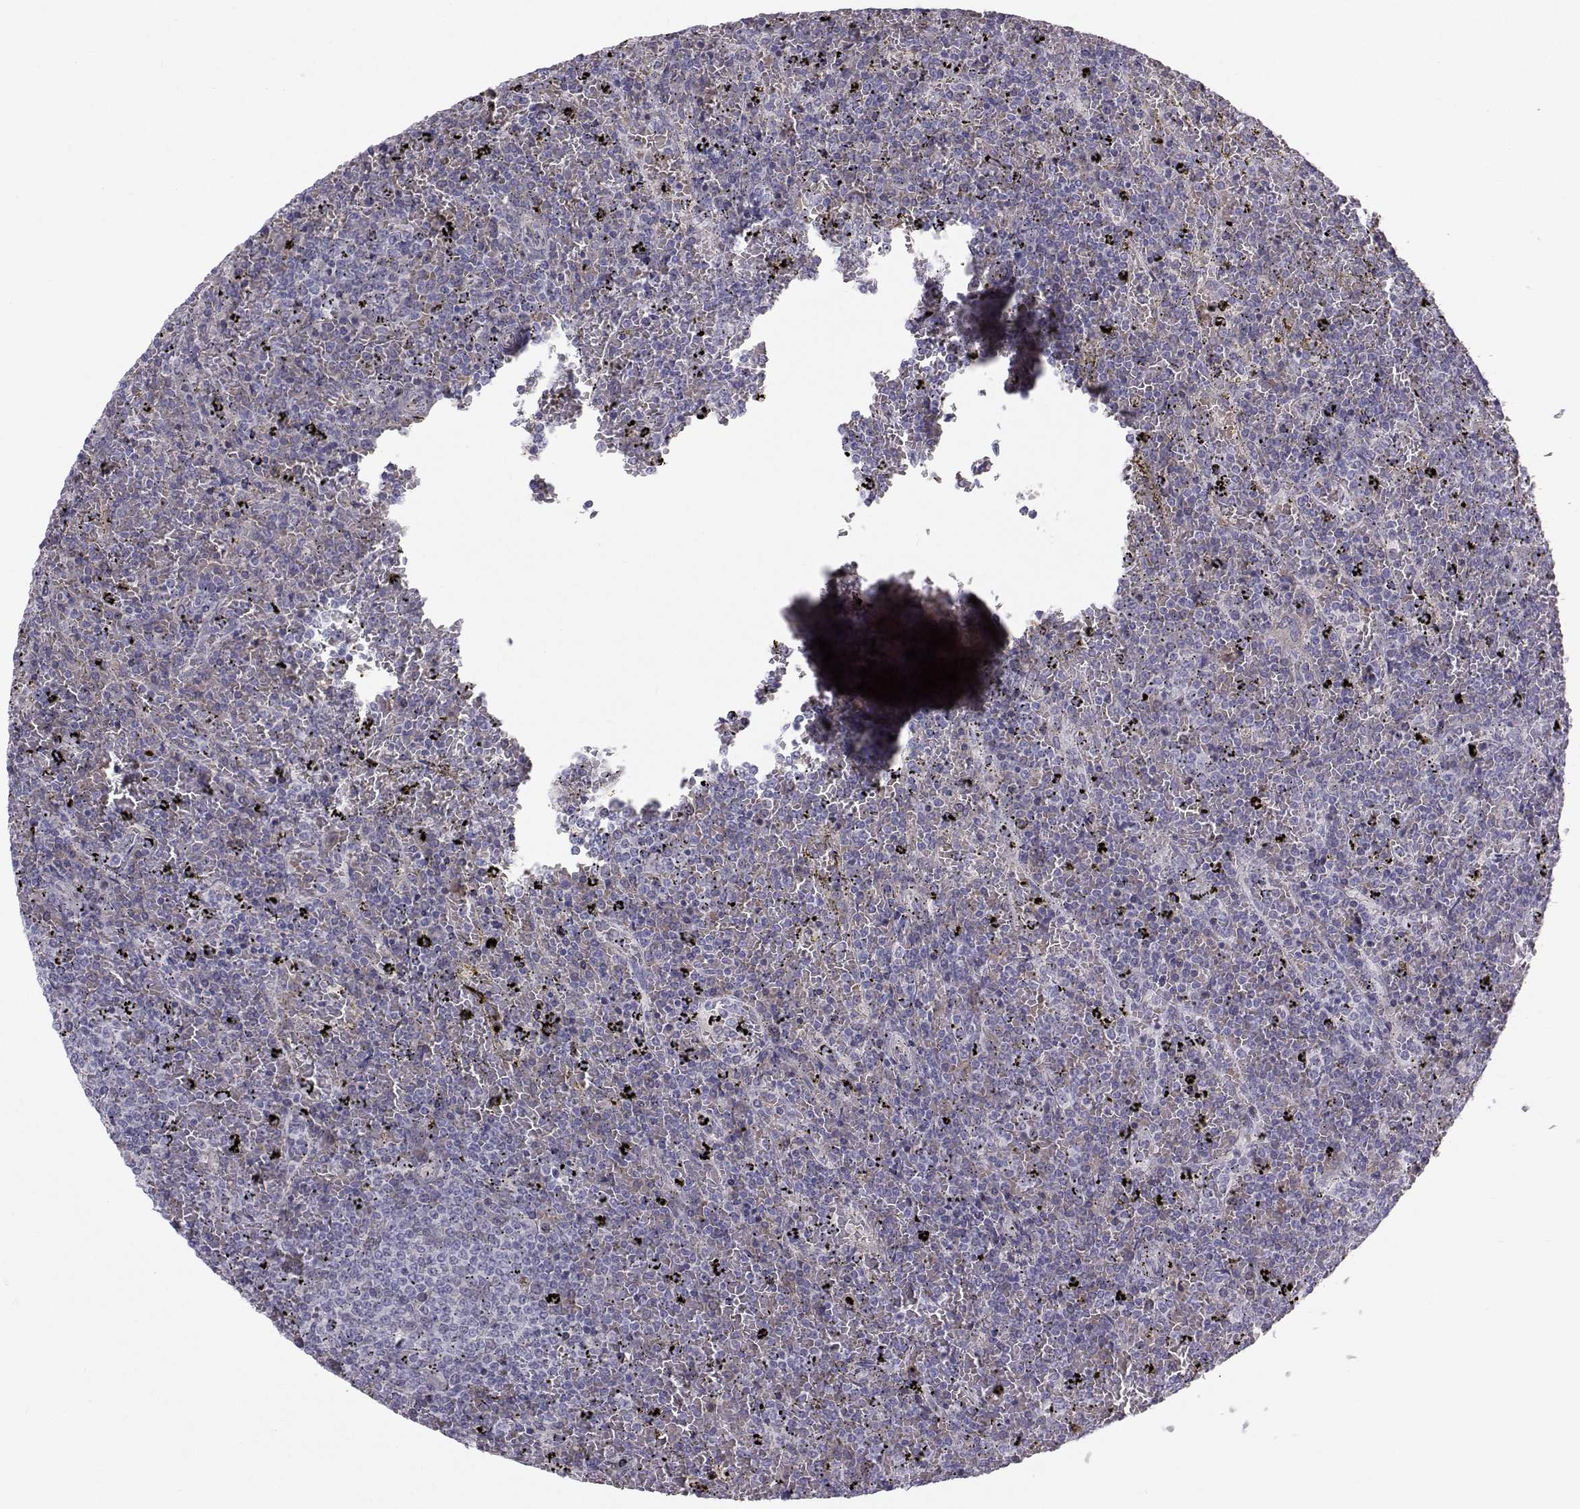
{"staining": {"intensity": "negative", "quantity": "none", "location": "none"}, "tissue": "lymphoma", "cell_type": "Tumor cells", "image_type": "cancer", "snomed": [{"axis": "morphology", "description": "Malignant lymphoma, non-Hodgkin's type, Low grade"}, {"axis": "topography", "description": "Spleen"}], "caption": "There is no significant positivity in tumor cells of low-grade malignant lymphoma, non-Hodgkin's type.", "gene": "GARIN3", "patient": {"sex": "female", "age": 77}}